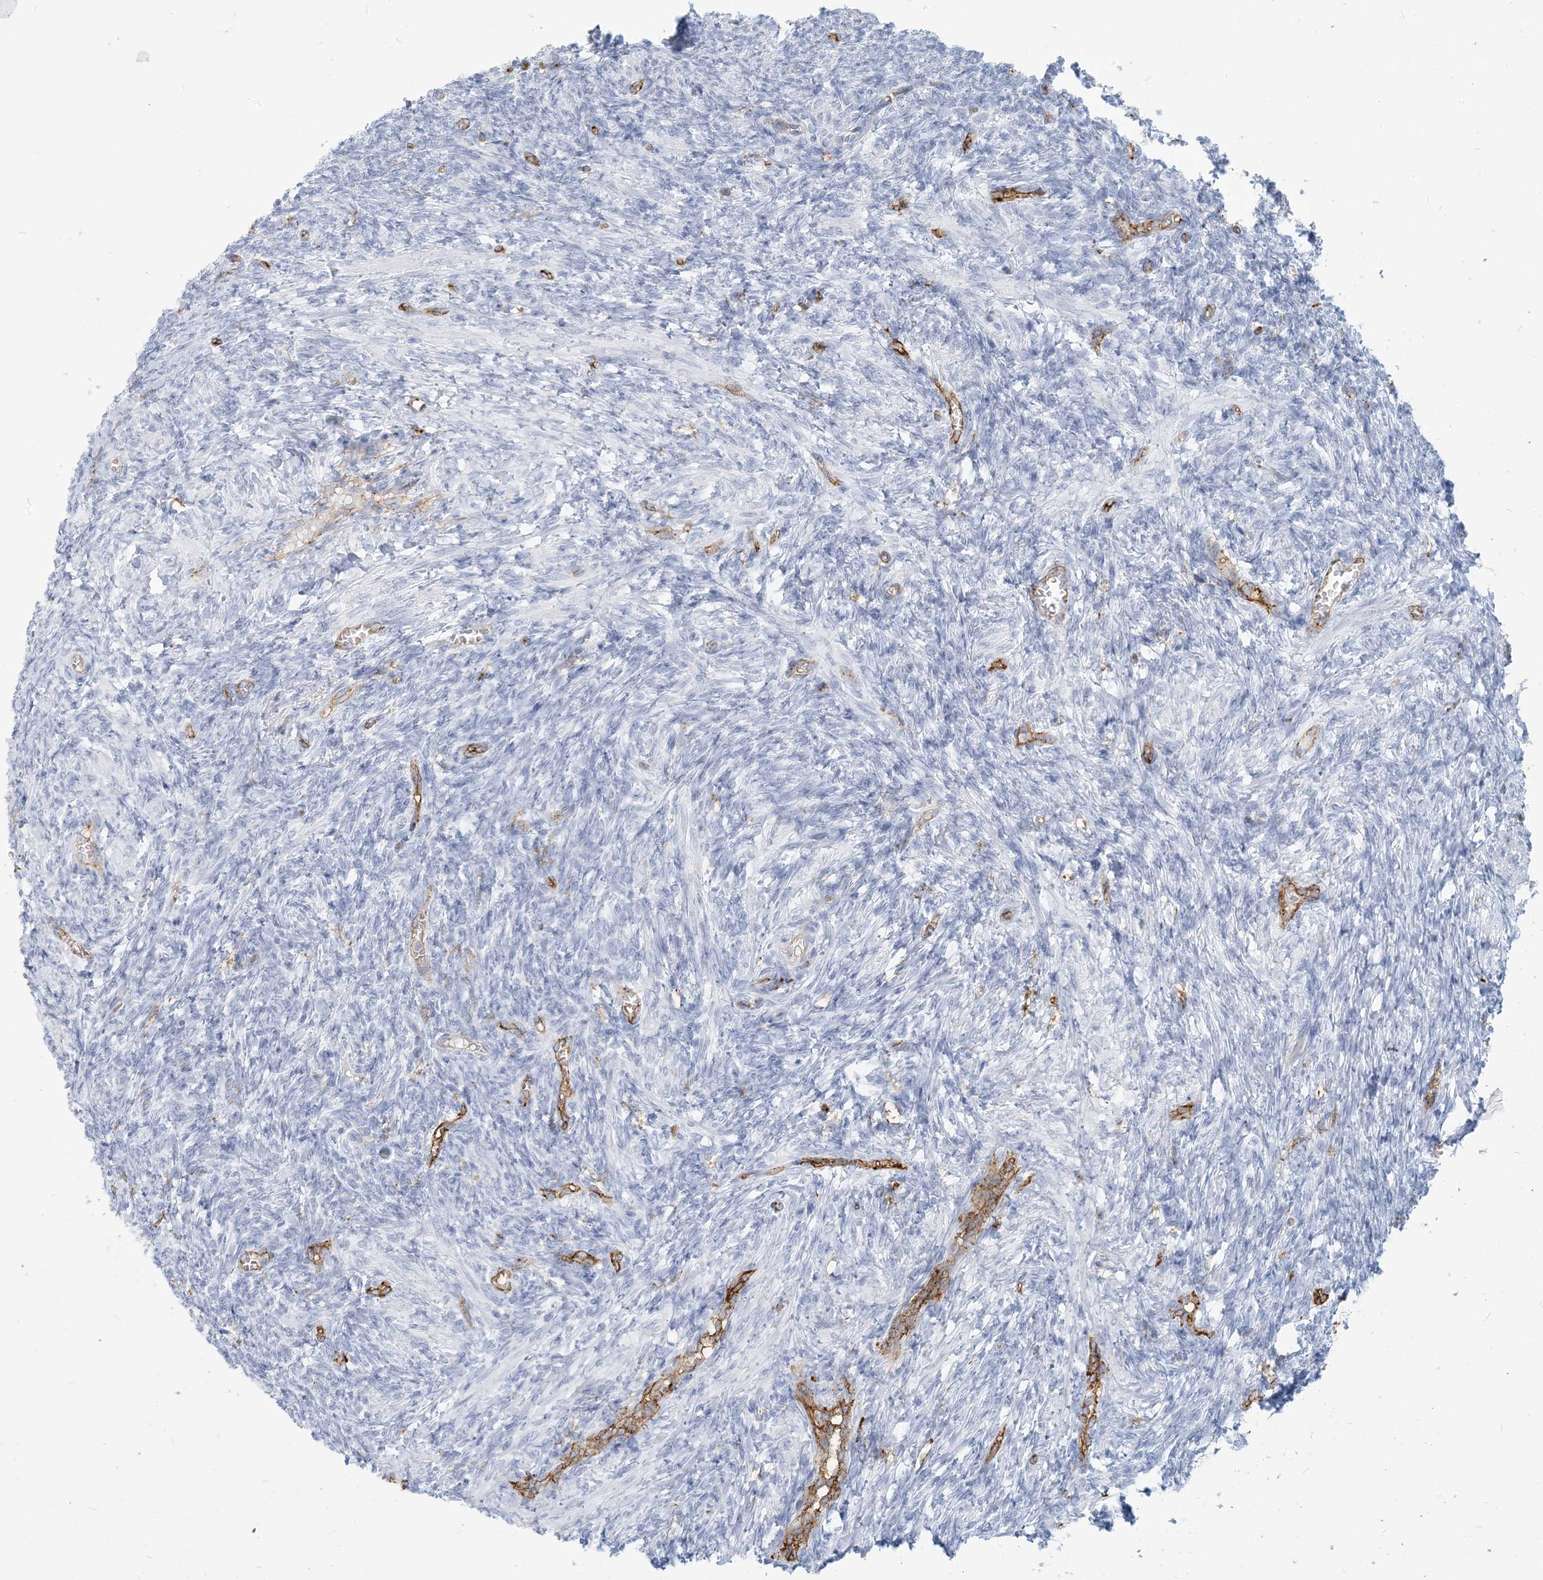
{"staining": {"intensity": "negative", "quantity": "none", "location": "none"}, "tissue": "ovary", "cell_type": "Follicle cells", "image_type": "normal", "snomed": [{"axis": "morphology", "description": "Normal tissue, NOS"}, {"axis": "topography", "description": "Ovary"}], "caption": "This is an immunohistochemistry (IHC) micrograph of benign human ovary. There is no expression in follicle cells.", "gene": "HLA", "patient": {"sex": "female", "age": 27}}